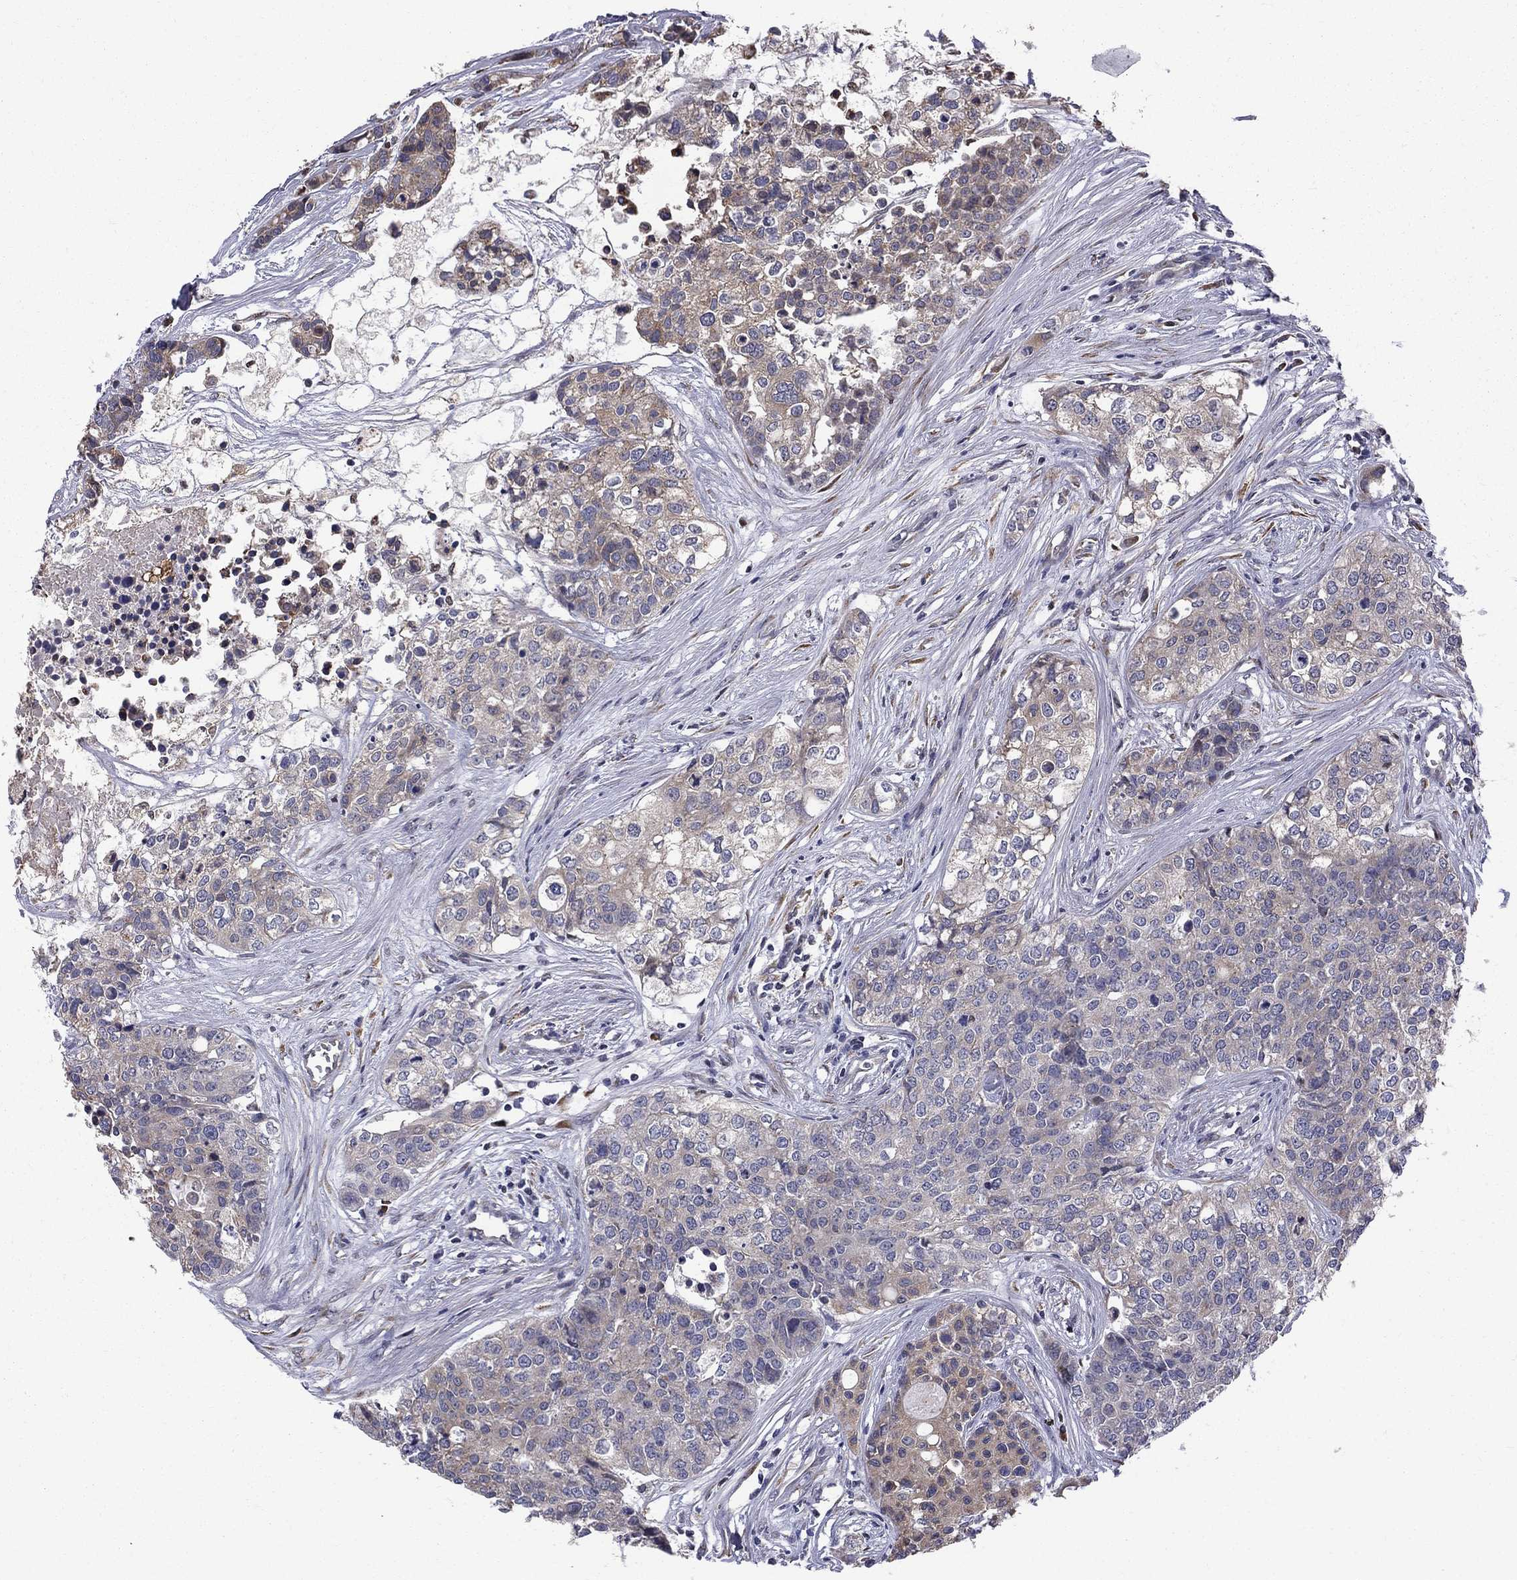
{"staining": {"intensity": "weak", "quantity": "<25%", "location": "cytoplasmic/membranous"}, "tissue": "carcinoid", "cell_type": "Tumor cells", "image_type": "cancer", "snomed": [{"axis": "morphology", "description": "Carcinoid, malignant, NOS"}, {"axis": "topography", "description": "Colon"}], "caption": "An IHC micrograph of carcinoid is shown. There is no staining in tumor cells of carcinoid.", "gene": "HSPB2", "patient": {"sex": "male", "age": 81}}